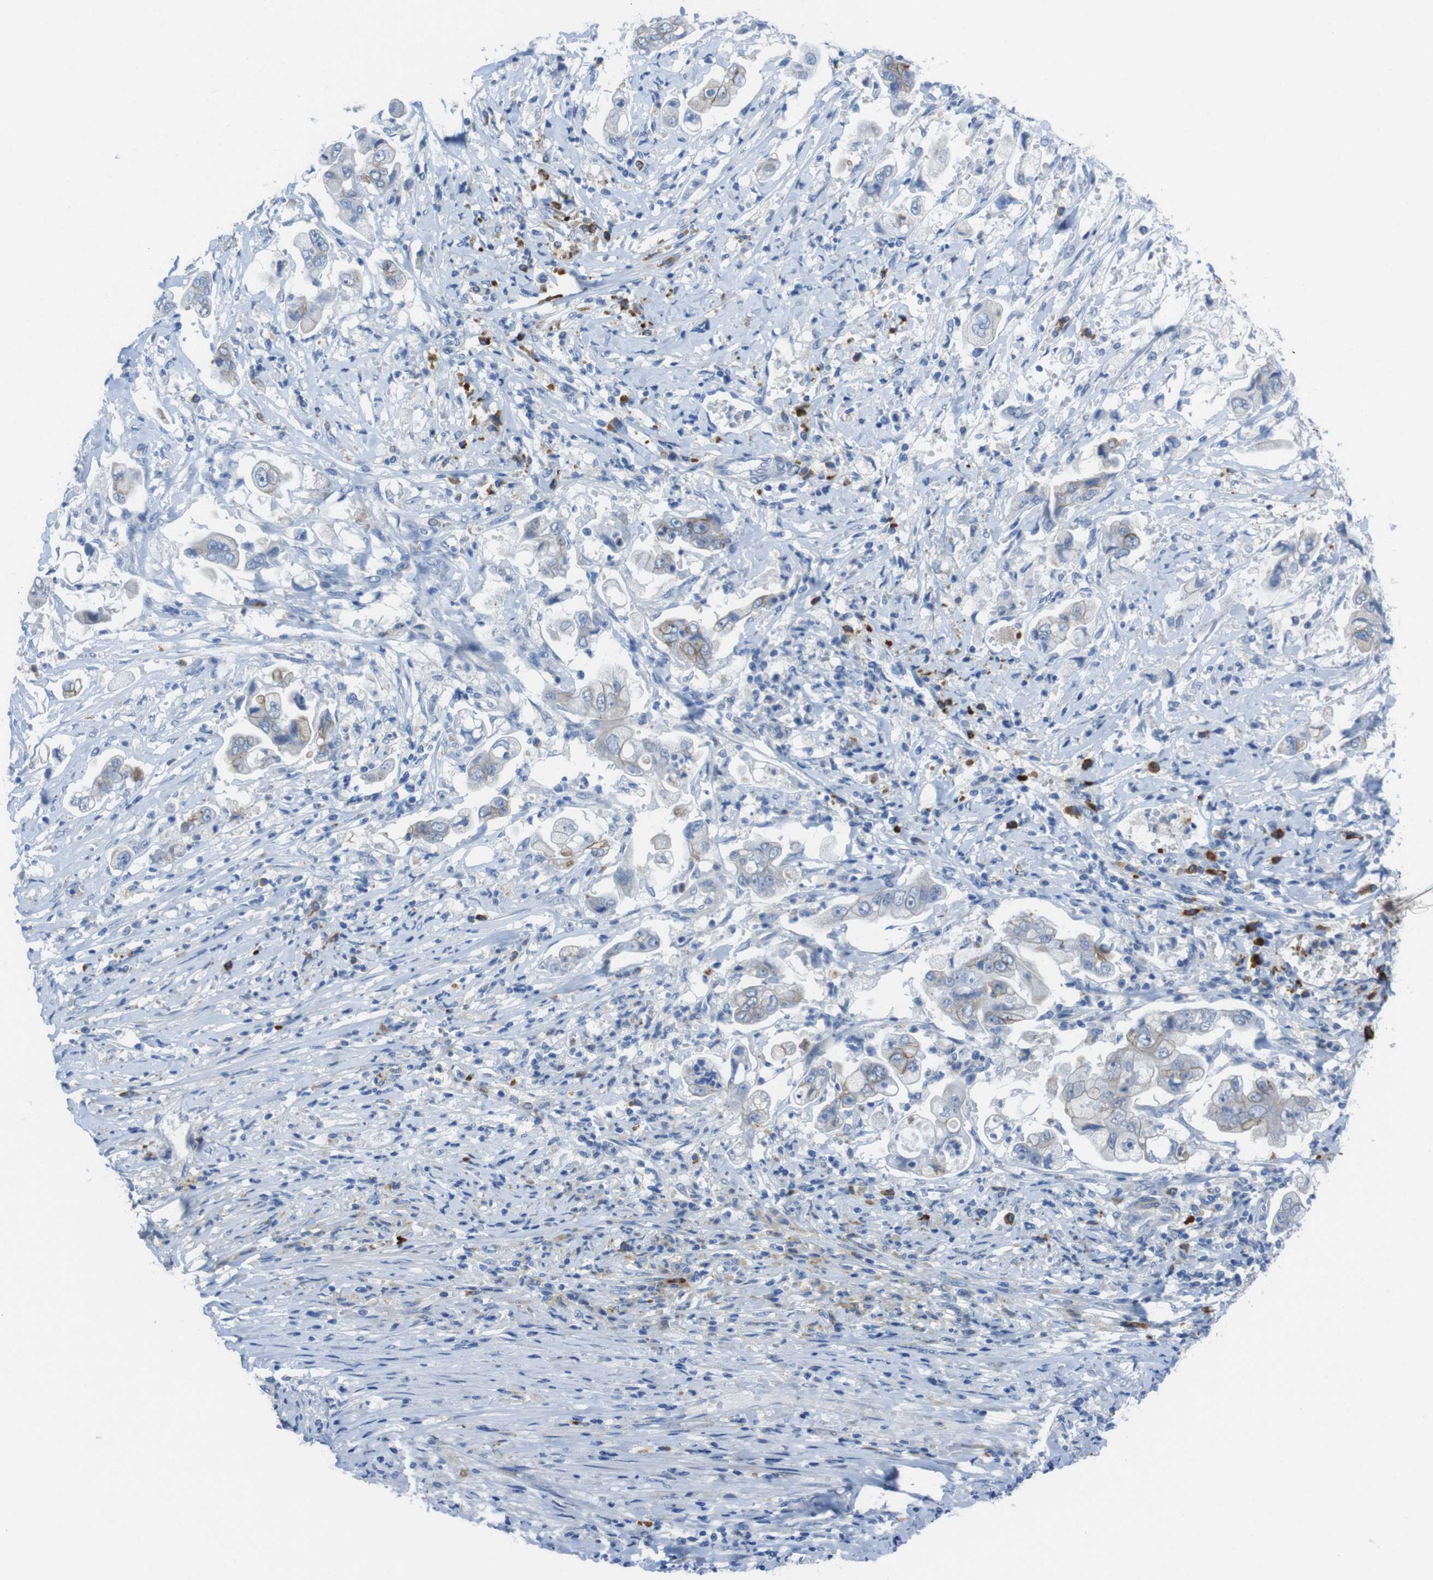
{"staining": {"intensity": "weak", "quantity": "<25%", "location": "cytoplasmic/membranous"}, "tissue": "stomach cancer", "cell_type": "Tumor cells", "image_type": "cancer", "snomed": [{"axis": "morphology", "description": "Adenocarcinoma, NOS"}, {"axis": "topography", "description": "Stomach"}], "caption": "Tumor cells are negative for brown protein staining in stomach adenocarcinoma.", "gene": "CLMN", "patient": {"sex": "male", "age": 62}}